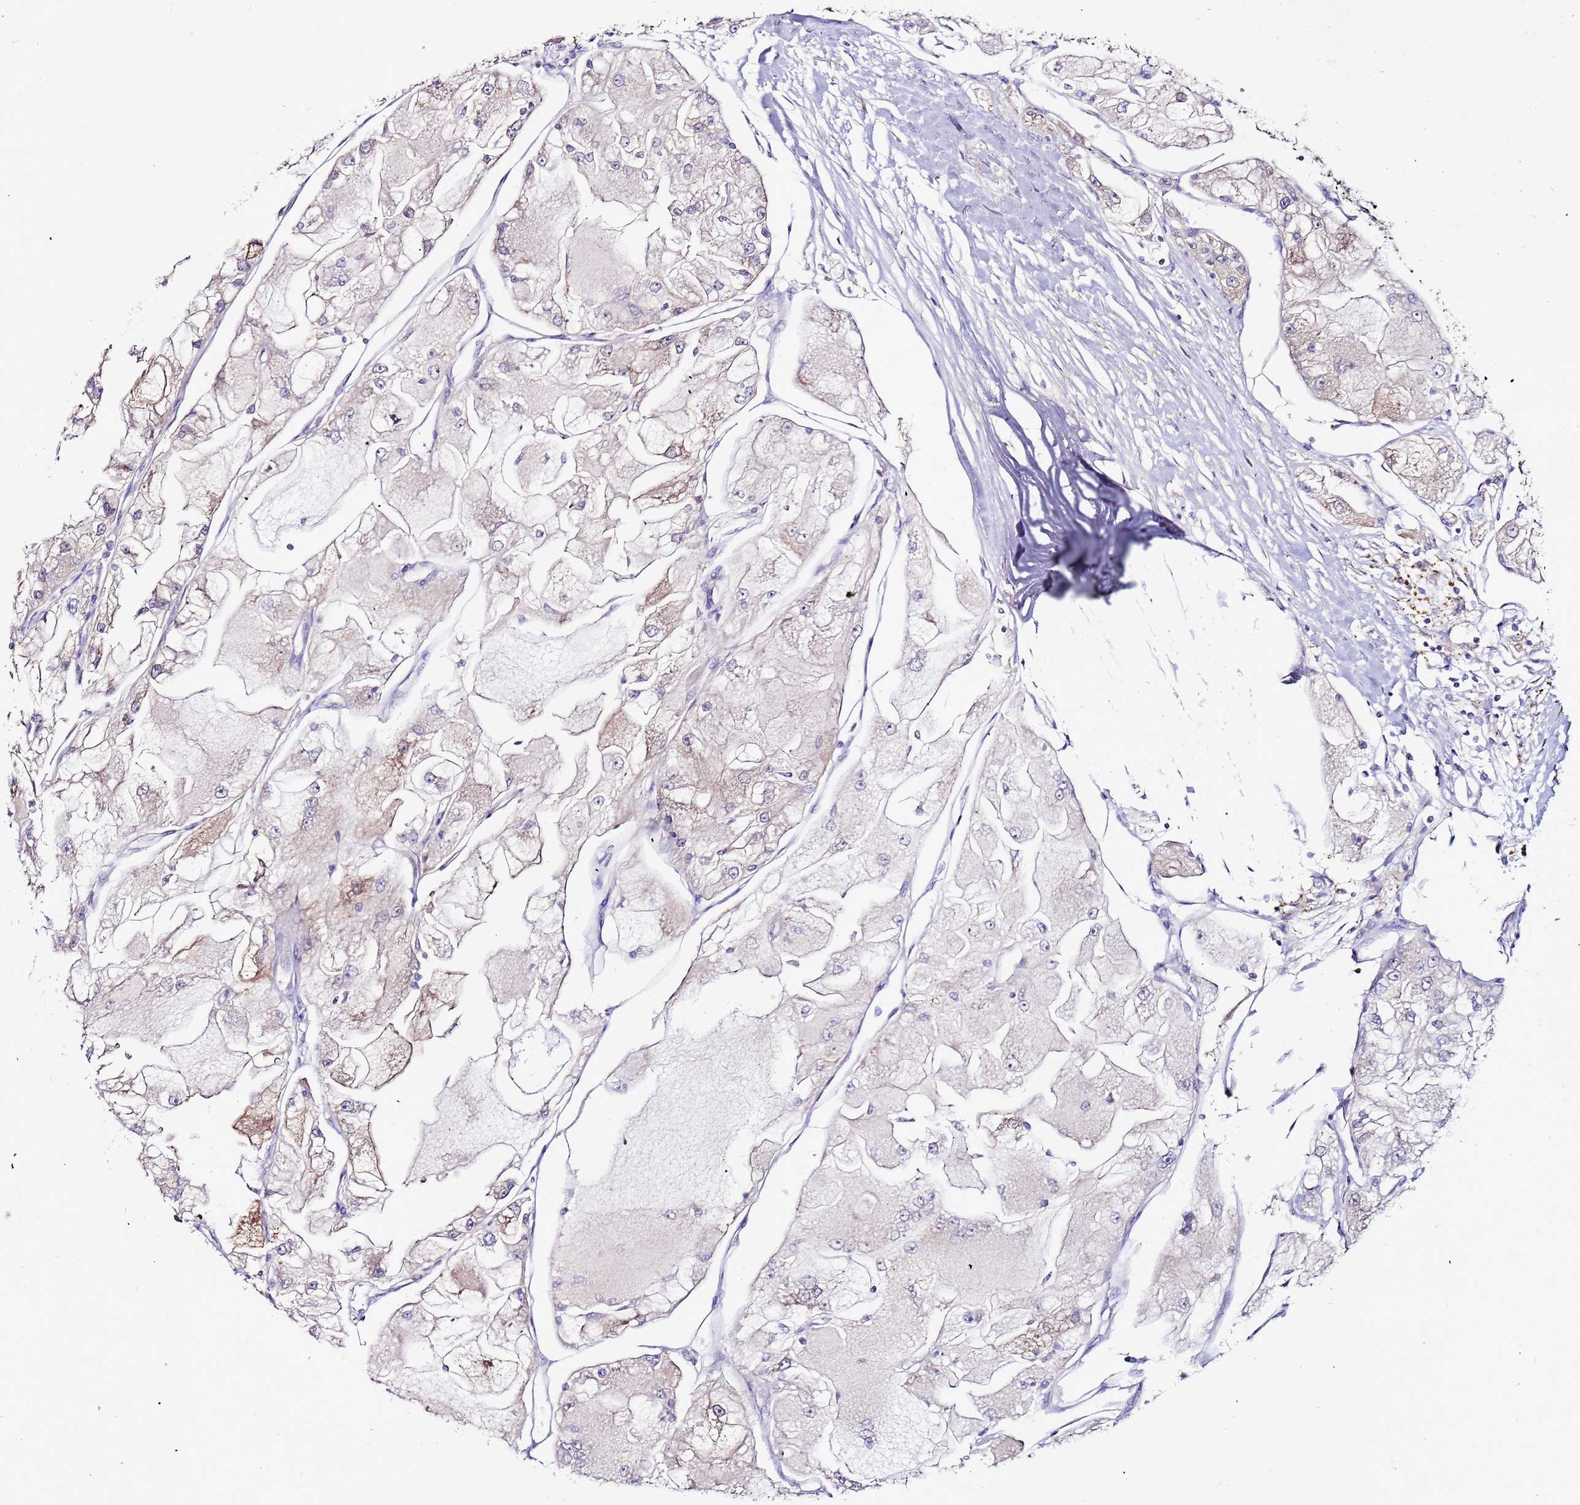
{"staining": {"intensity": "weak", "quantity": "<25%", "location": "cytoplasmic/membranous"}, "tissue": "renal cancer", "cell_type": "Tumor cells", "image_type": "cancer", "snomed": [{"axis": "morphology", "description": "Adenocarcinoma, NOS"}, {"axis": "topography", "description": "Kidney"}], "caption": "Tumor cells are negative for brown protein staining in adenocarcinoma (renal). The staining was performed using DAB (3,3'-diaminobenzidine) to visualize the protein expression in brown, while the nuclei were stained in blue with hematoxylin (Magnification: 20x).", "gene": "SLC44A3", "patient": {"sex": "female", "age": 72}}